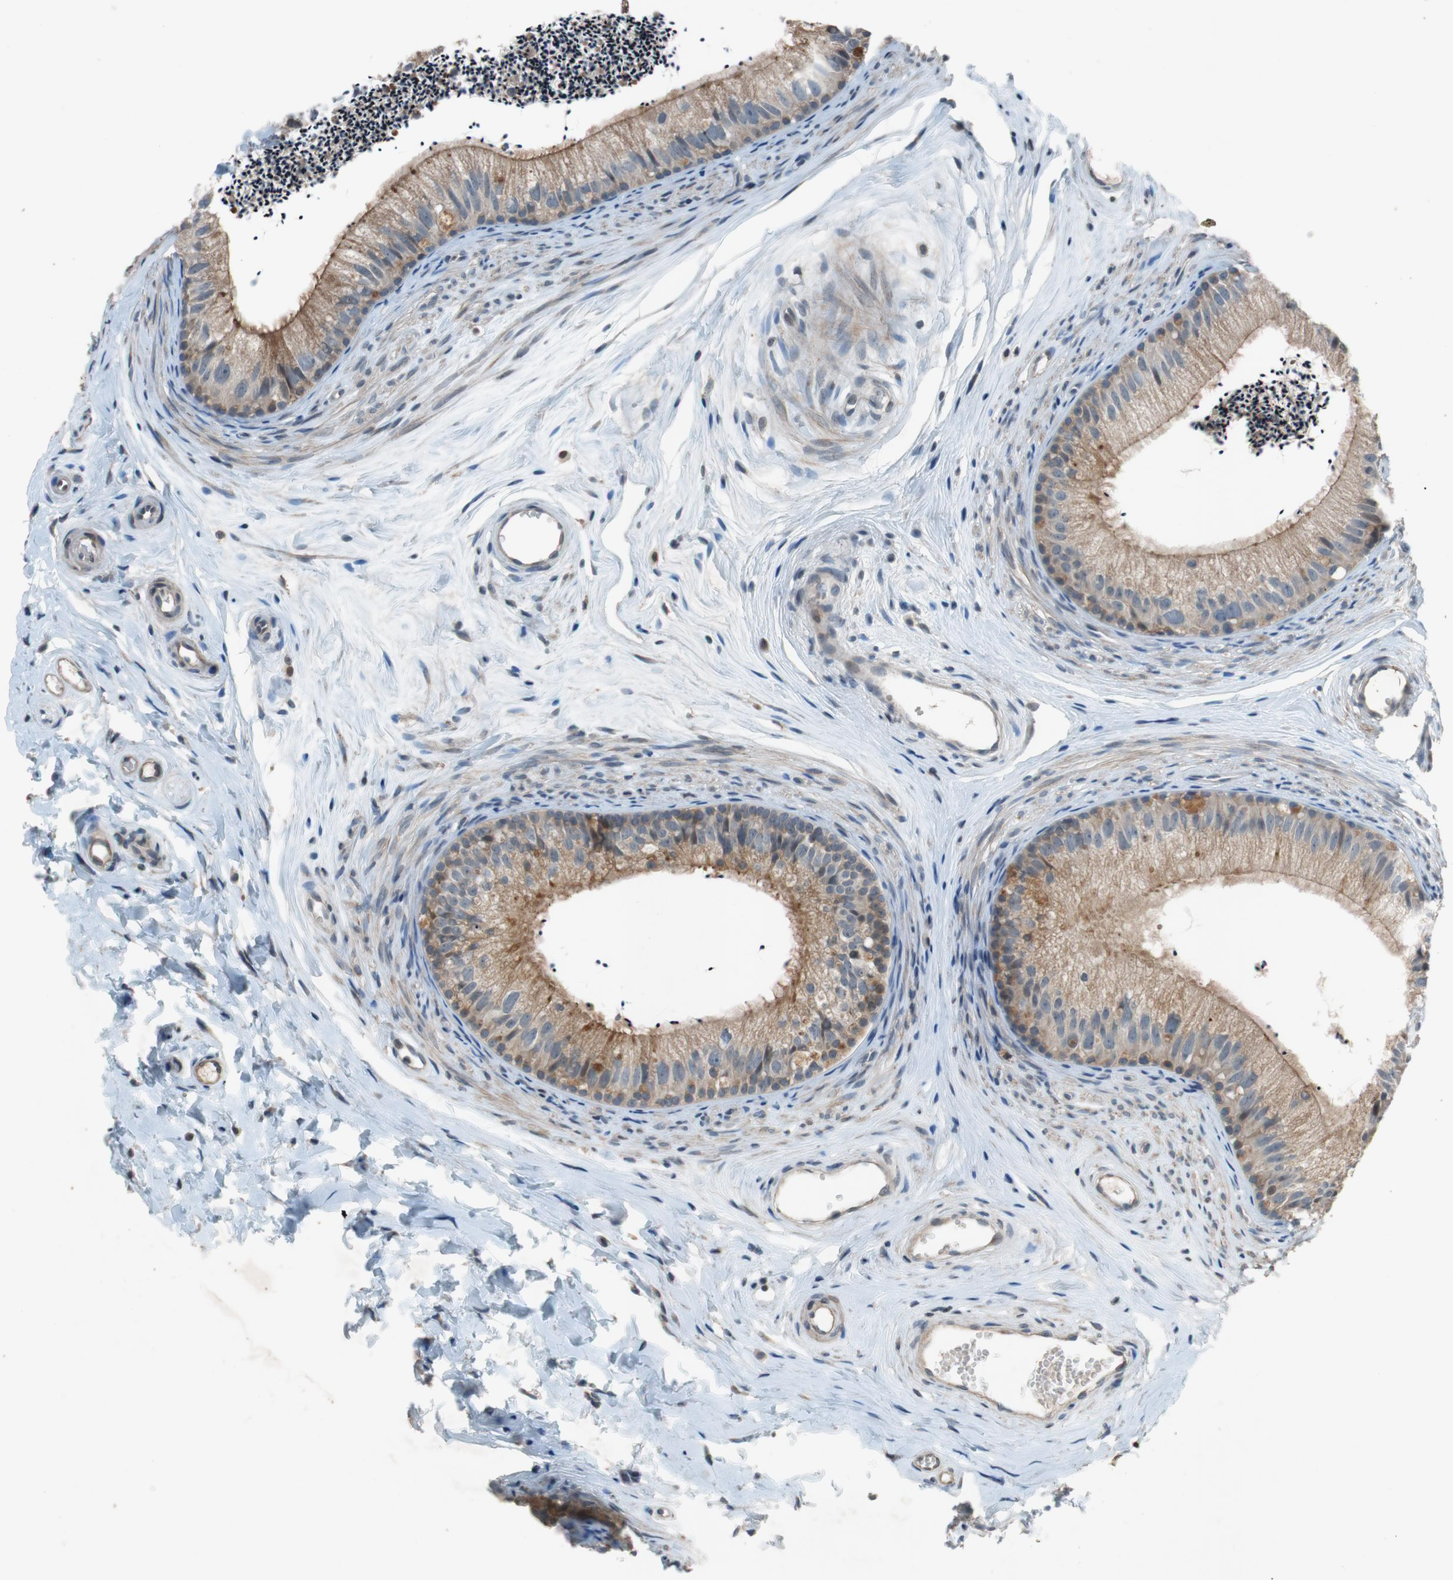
{"staining": {"intensity": "moderate", "quantity": ">75%", "location": "cytoplasmic/membranous"}, "tissue": "epididymis", "cell_type": "Glandular cells", "image_type": "normal", "snomed": [{"axis": "morphology", "description": "Normal tissue, NOS"}, {"axis": "topography", "description": "Epididymis"}], "caption": "The image exhibits immunohistochemical staining of normal epididymis. There is moderate cytoplasmic/membranous staining is present in about >75% of glandular cells. The staining is performed using DAB brown chromogen to label protein expression. The nuclei are counter-stained blue using hematoxylin.", "gene": "ATP2C1", "patient": {"sex": "male", "age": 56}}